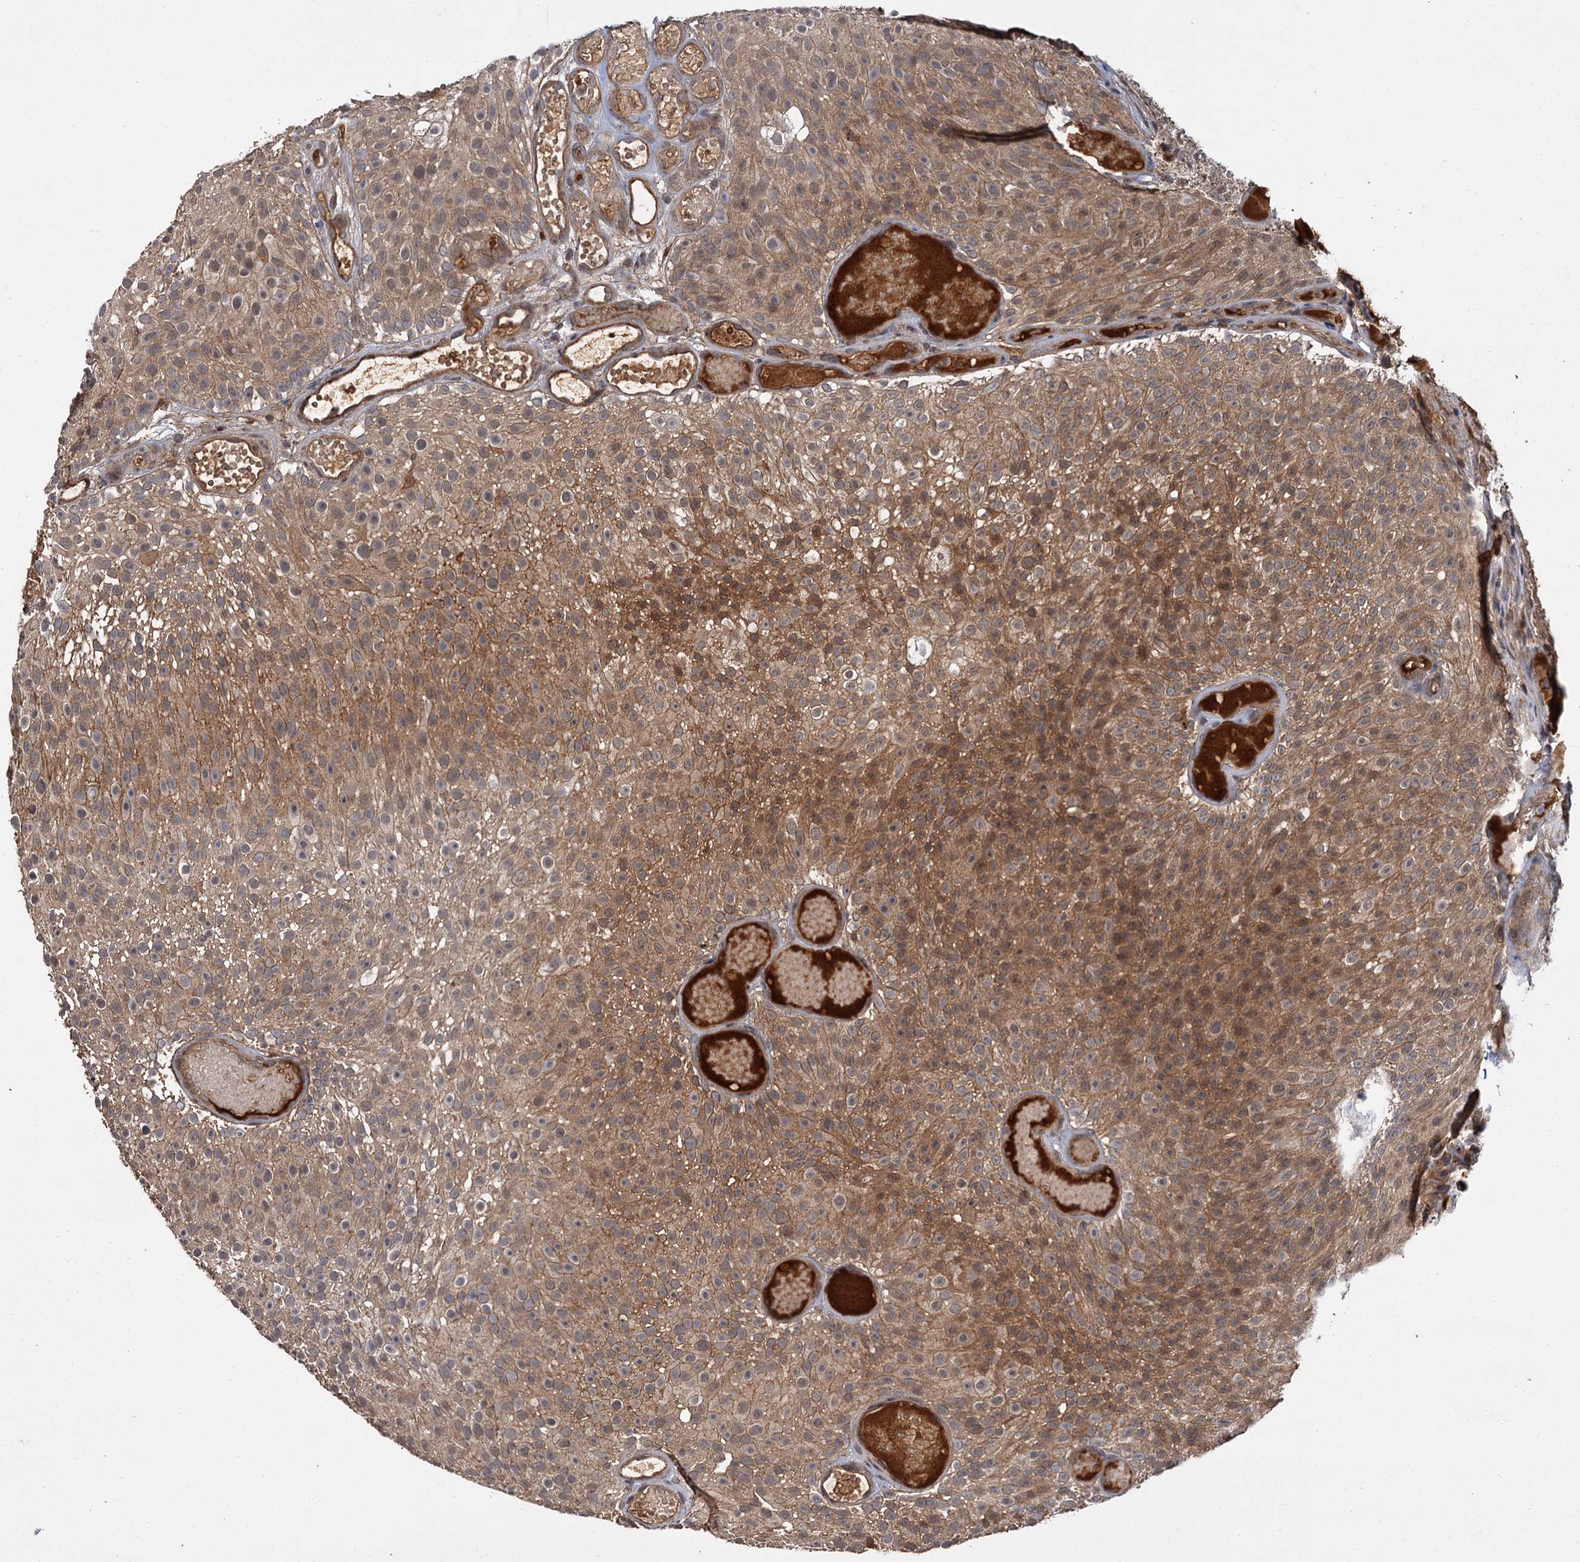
{"staining": {"intensity": "moderate", "quantity": ">75%", "location": "cytoplasmic/membranous"}, "tissue": "urothelial cancer", "cell_type": "Tumor cells", "image_type": "cancer", "snomed": [{"axis": "morphology", "description": "Urothelial carcinoma, Low grade"}, {"axis": "topography", "description": "Urinary bladder"}], "caption": "Immunohistochemical staining of urothelial carcinoma (low-grade) shows moderate cytoplasmic/membranous protein positivity in approximately >75% of tumor cells.", "gene": "MBD6", "patient": {"sex": "male", "age": 78}}